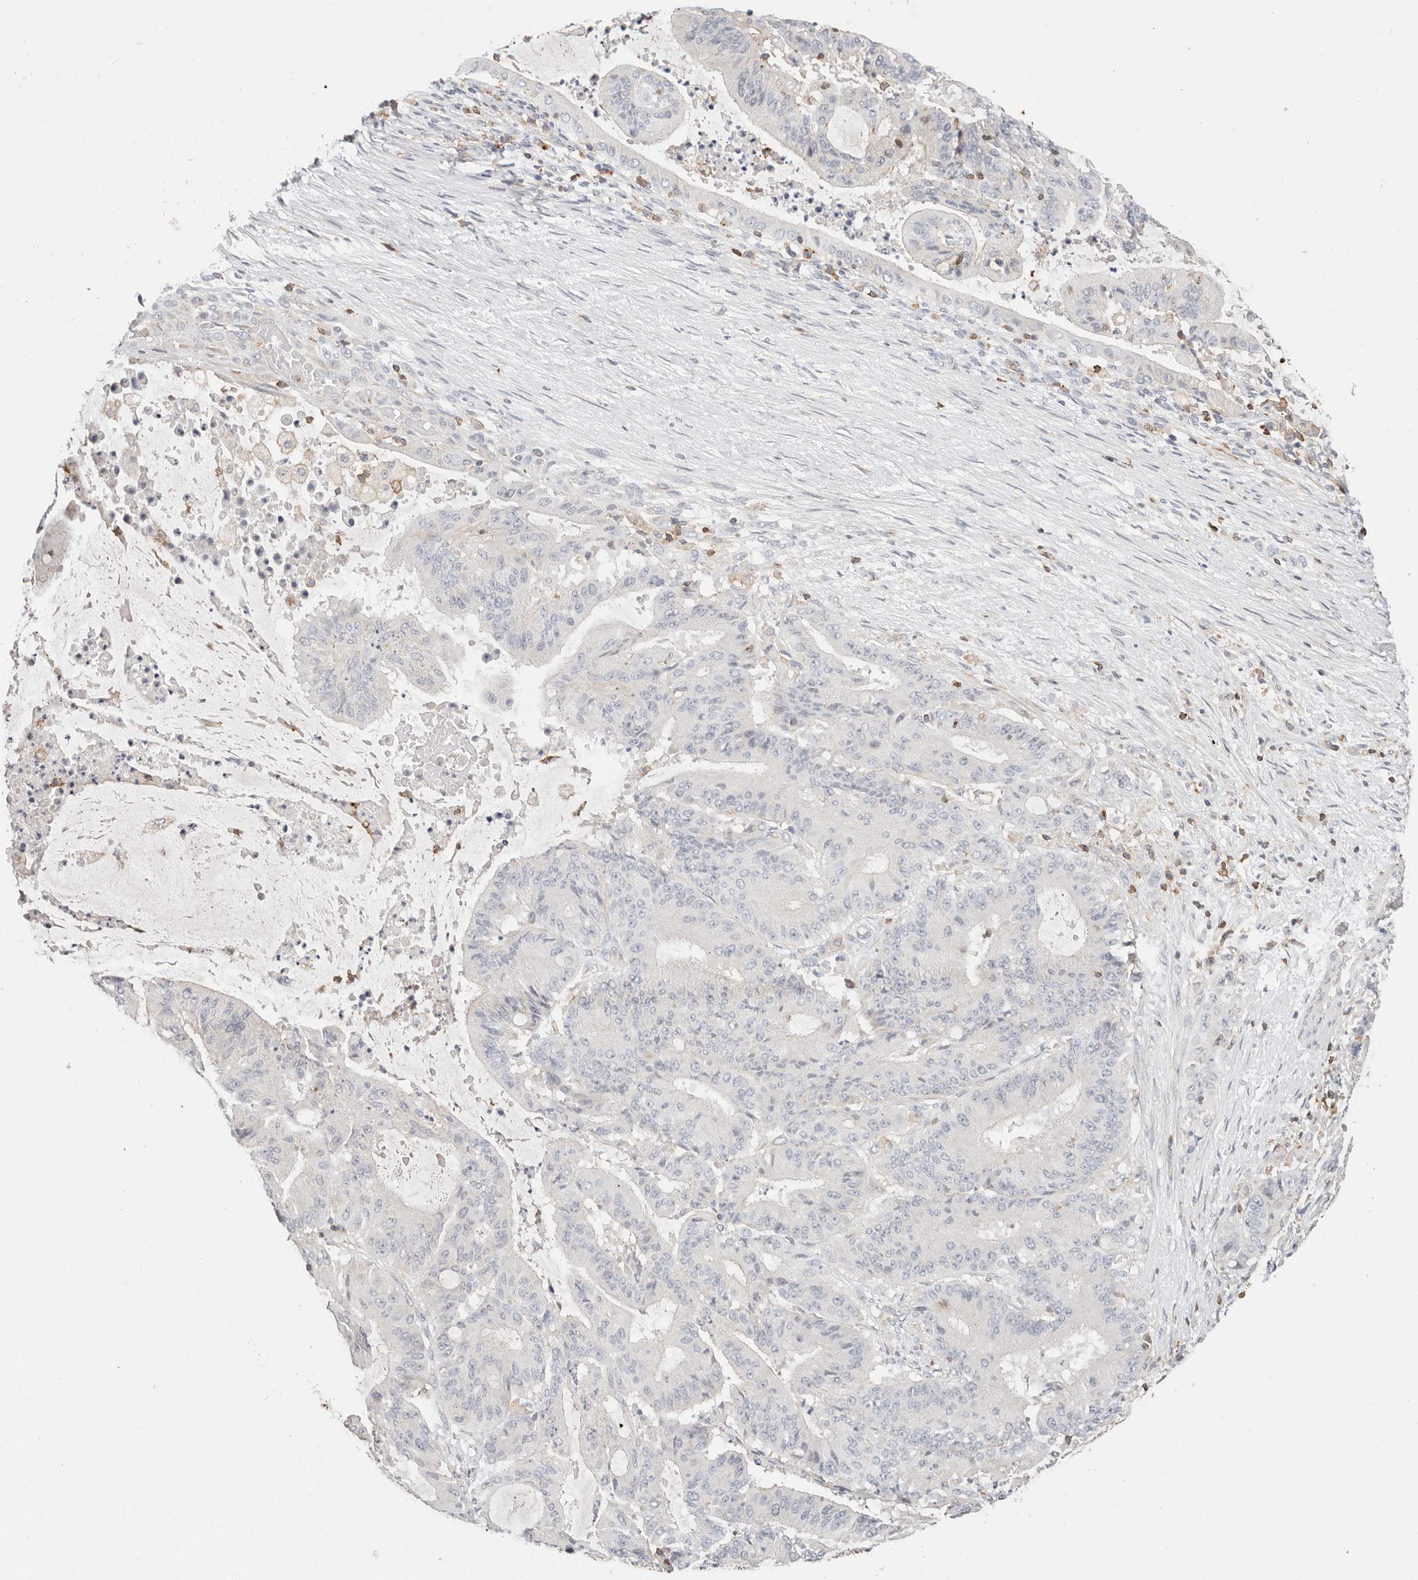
{"staining": {"intensity": "negative", "quantity": "none", "location": "none"}, "tissue": "liver cancer", "cell_type": "Tumor cells", "image_type": "cancer", "snomed": [{"axis": "morphology", "description": "Normal tissue, NOS"}, {"axis": "morphology", "description": "Cholangiocarcinoma"}, {"axis": "topography", "description": "Liver"}, {"axis": "topography", "description": "Peripheral nerve tissue"}], "caption": "Liver cholangiocarcinoma was stained to show a protein in brown. There is no significant positivity in tumor cells. (Immunohistochemistry (ihc), brightfield microscopy, high magnification).", "gene": "TMEM63B", "patient": {"sex": "female", "age": 73}}